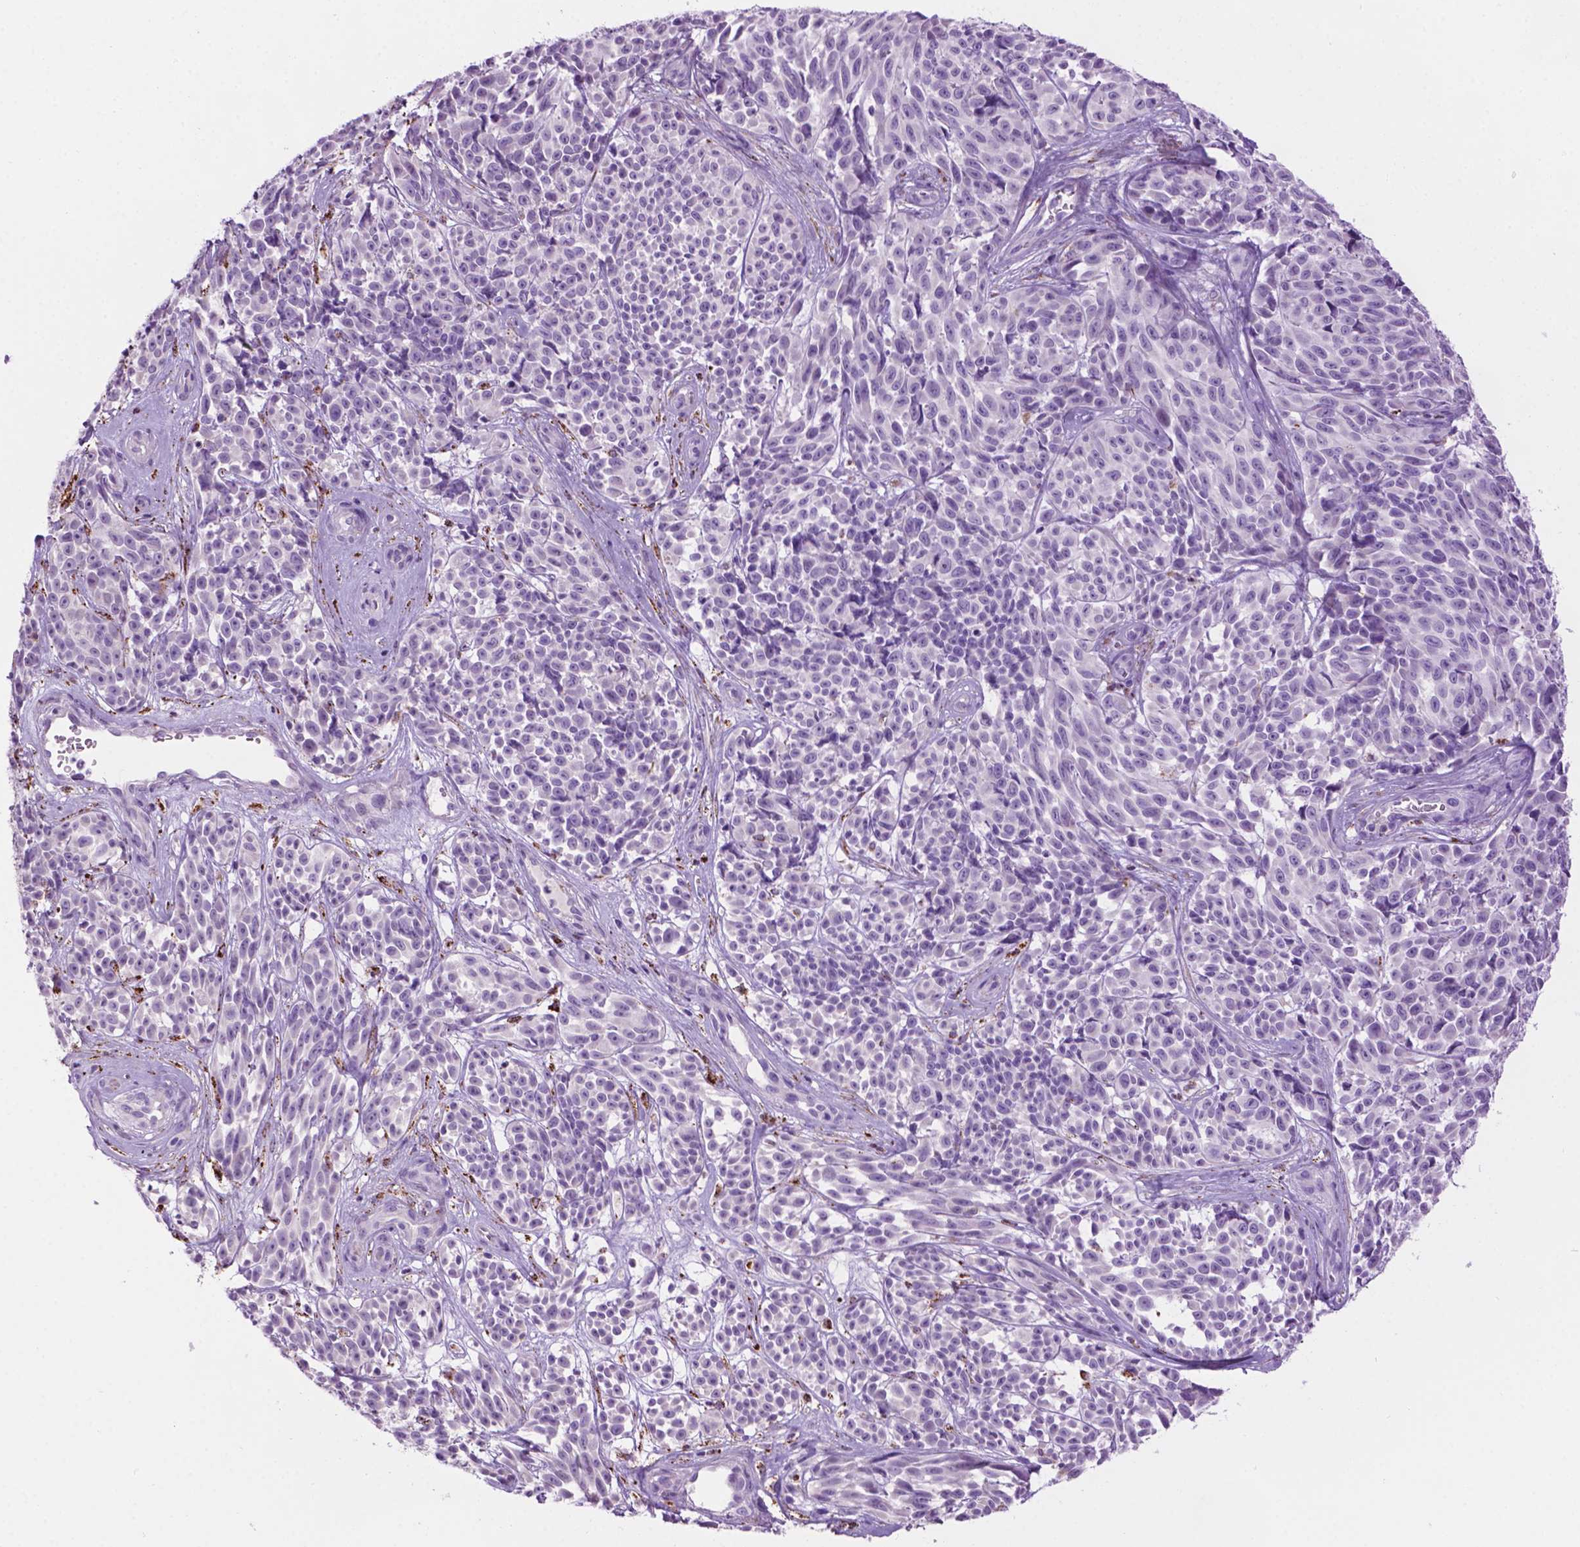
{"staining": {"intensity": "negative", "quantity": "none", "location": "none"}, "tissue": "melanoma", "cell_type": "Tumor cells", "image_type": "cancer", "snomed": [{"axis": "morphology", "description": "Malignant melanoma, NOS"}, {"axis": "topography", "description": "Skin"}], "caption": "Histopathology image shows no significant protein staining in tumor cells of melanoma.", "gene": "TMEM132E", "patient": {"sex": "female", "age": 88}}